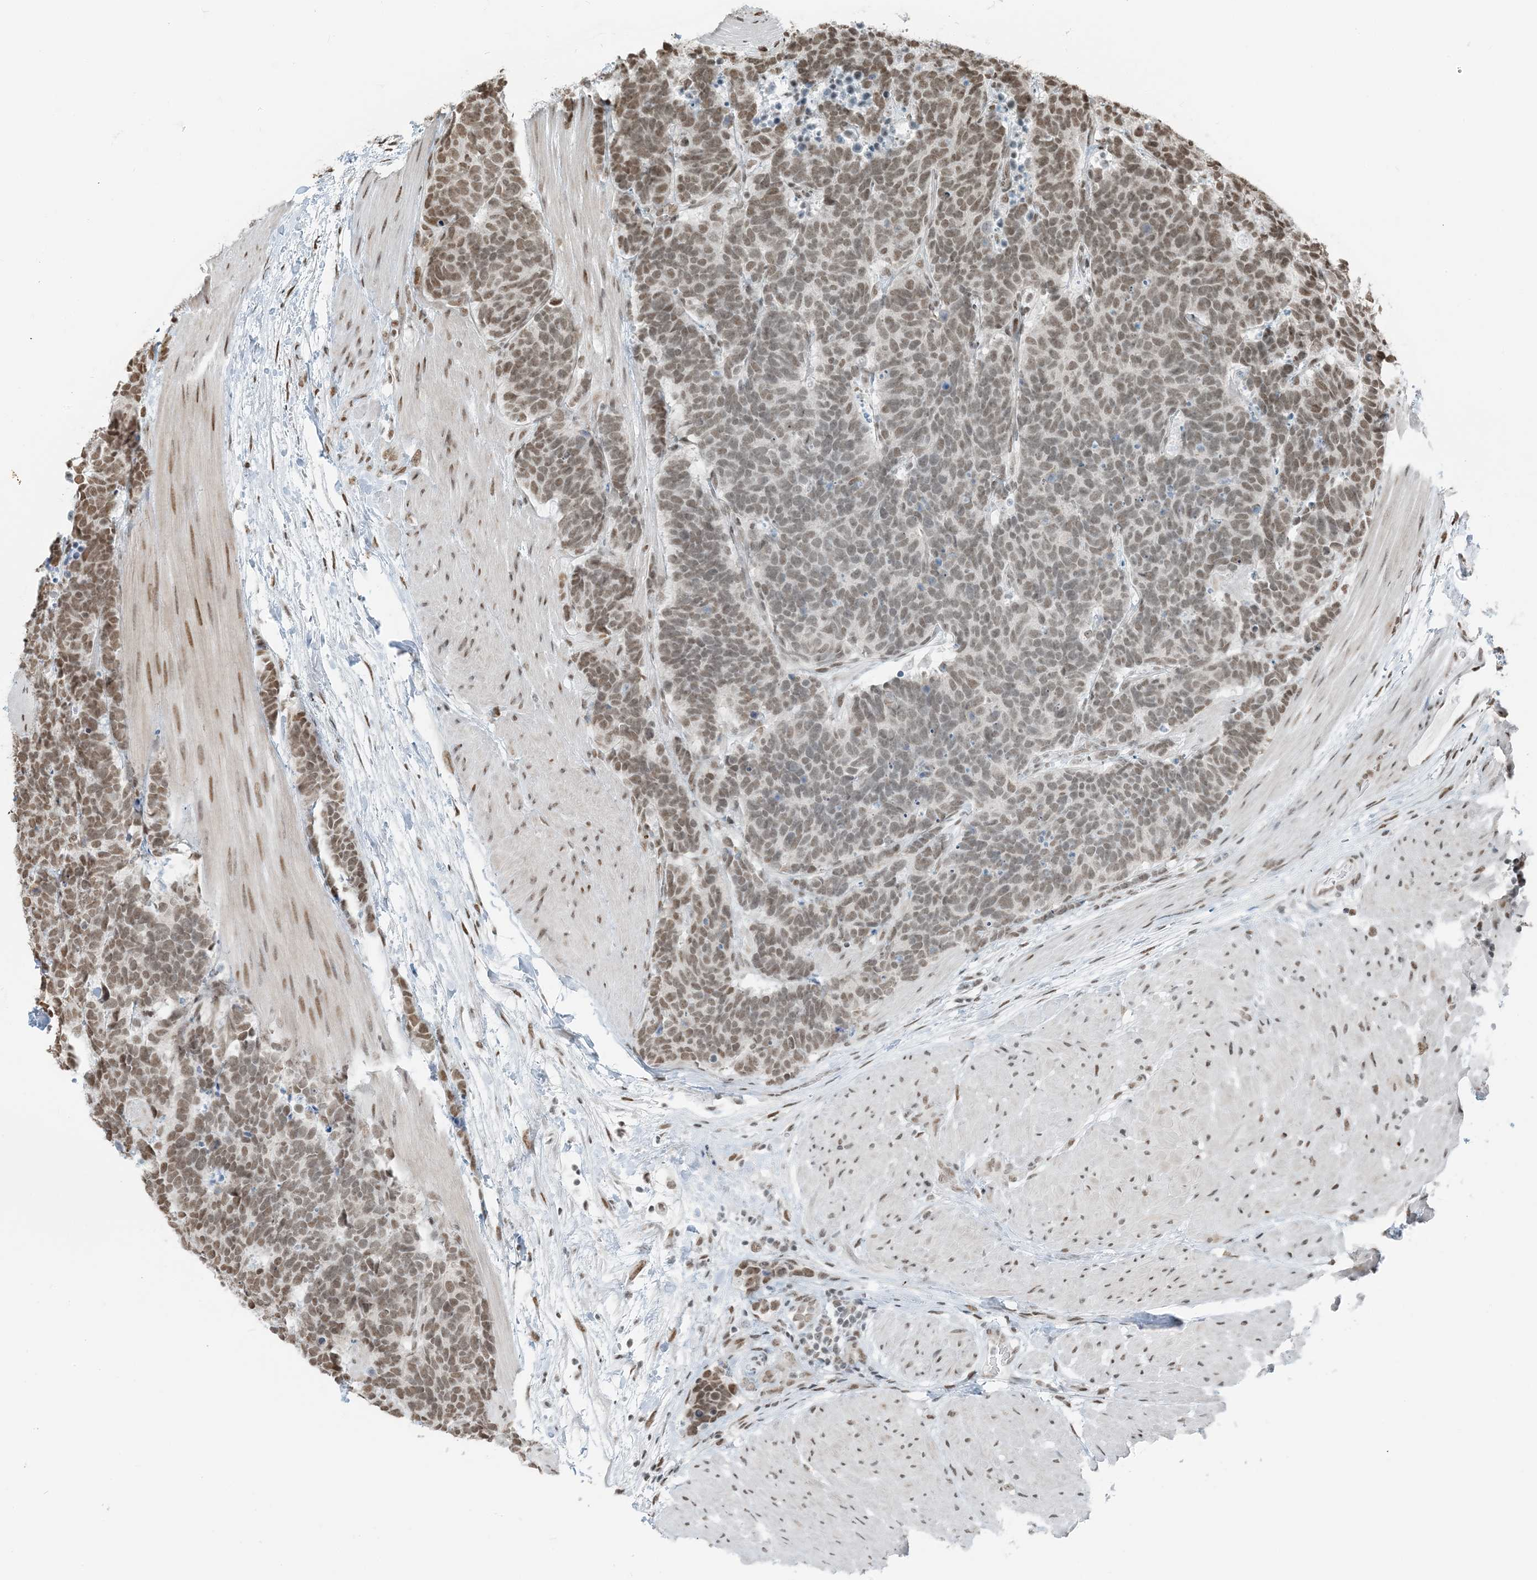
{"staining": {"intensity": "moderate", "quantity": "25%-75%", "location": "nuclear"}, "tissue": "carcinoid", "cell_type": "Tumor cells", "image_type": "cancer", "snomed": [{"axis": "morphology", "description": "Carcinoma, NOS"}, {"axis": "morphology", "description": "Carcinoid, malignant, NOS"}, {"axis": "topography", "description": "Urinary bladder"}], "caption": "A micrograph showing moderate nuclear staining in approximately 25%-75% of tumor cells in carcinoid, as visualized by brown immunohistochemical staining.", "gene": "ZNF500", "patient": {"sex": "male", "age": 57}}